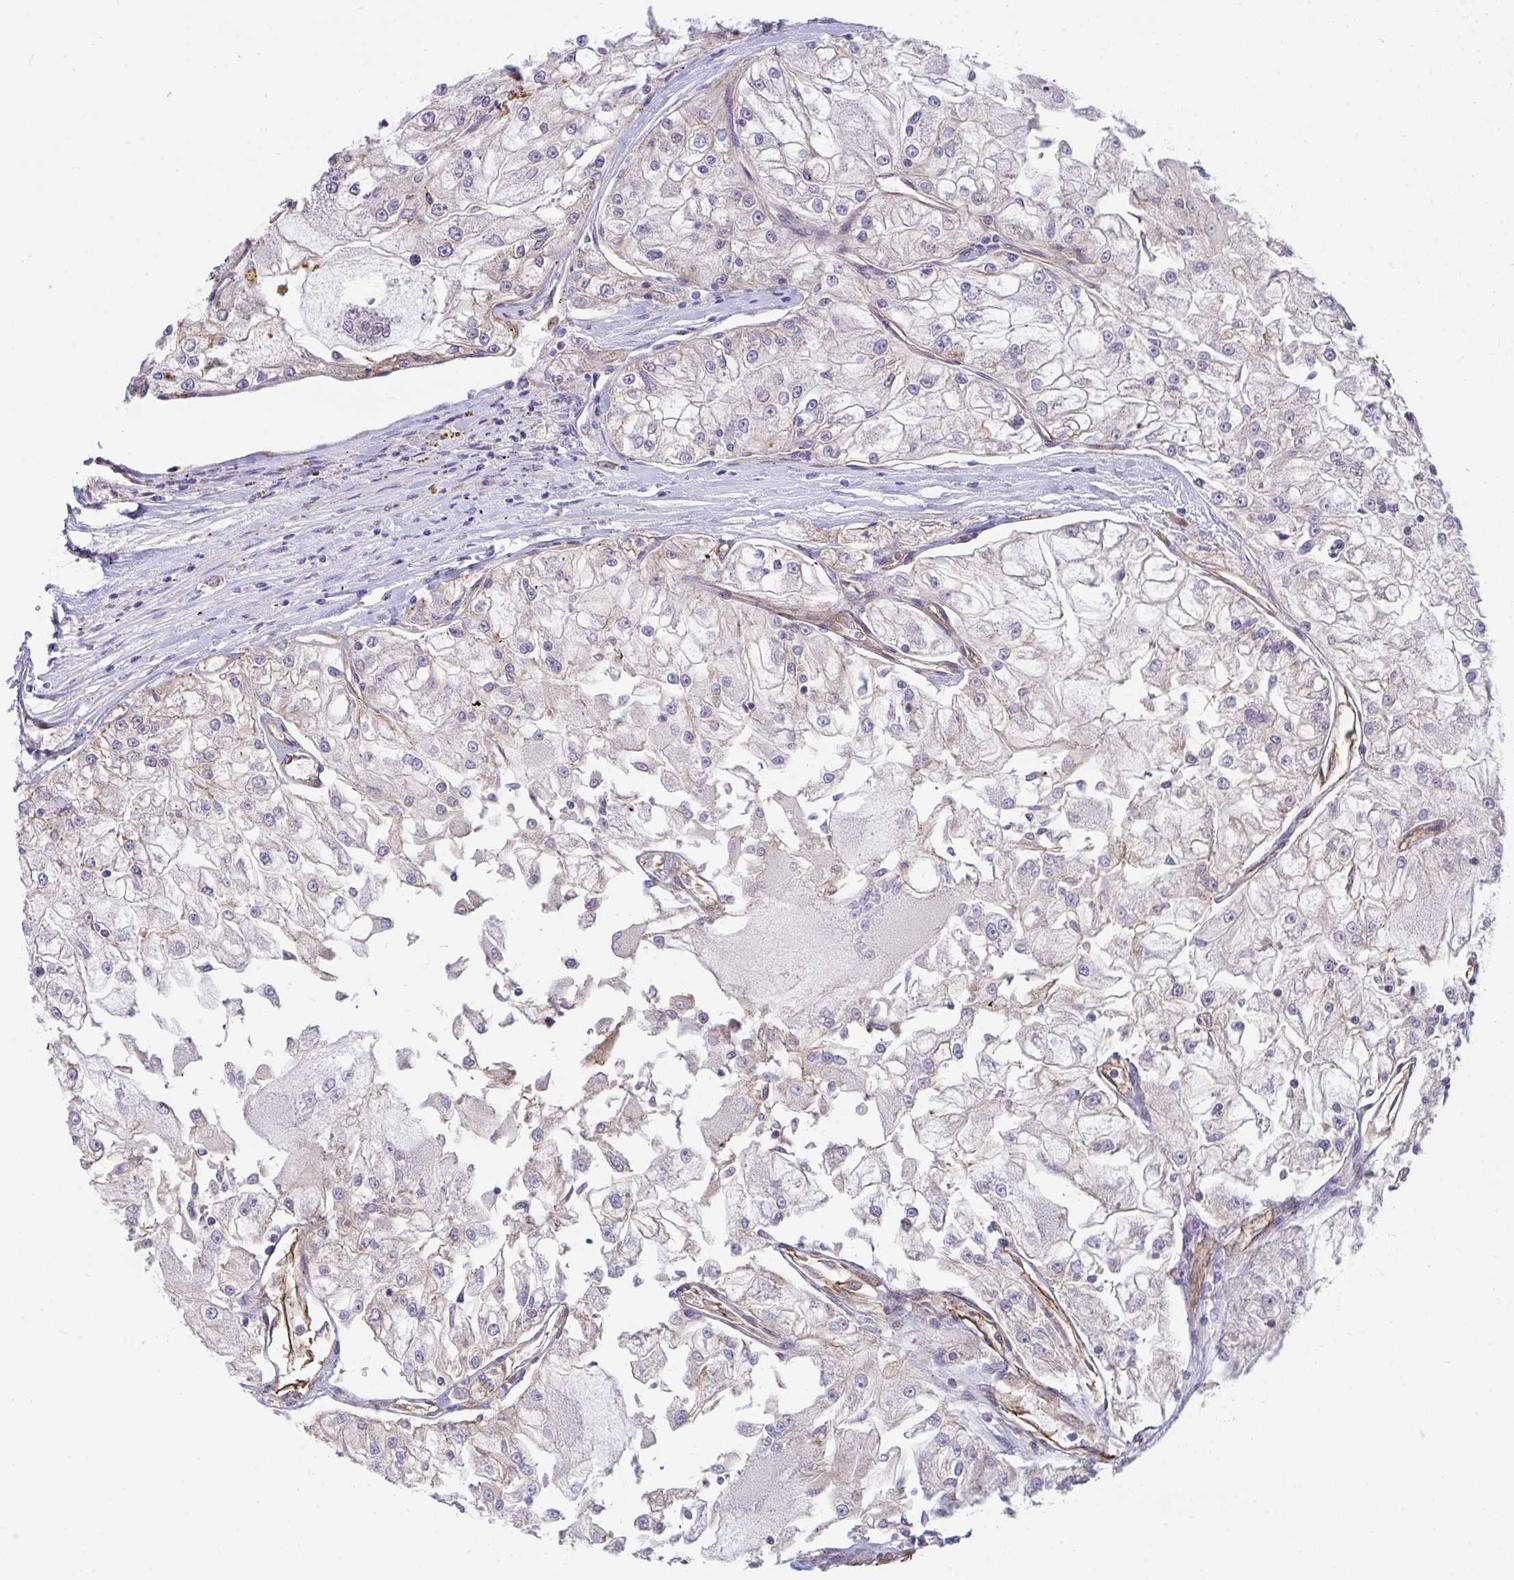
{"staining": {"intensity": "negative", "quantity": "none", "location": "none"}, "tissue": "renal cancer", "cell_type": "Tumor cells", "image_type": "cancer", "snomed": [{"axis": "morphology", "description": "Adenocarcinoma, NOS"}, {"axis": "topography", "description": "Kidney"}], "caption": "DAB immunohistochemical staining of human adenocarcinoma (renal) reveals no significant expression in tumor cells.", "gene": "RHOXF1", "patient": {"sex": "female", "age": 72}}